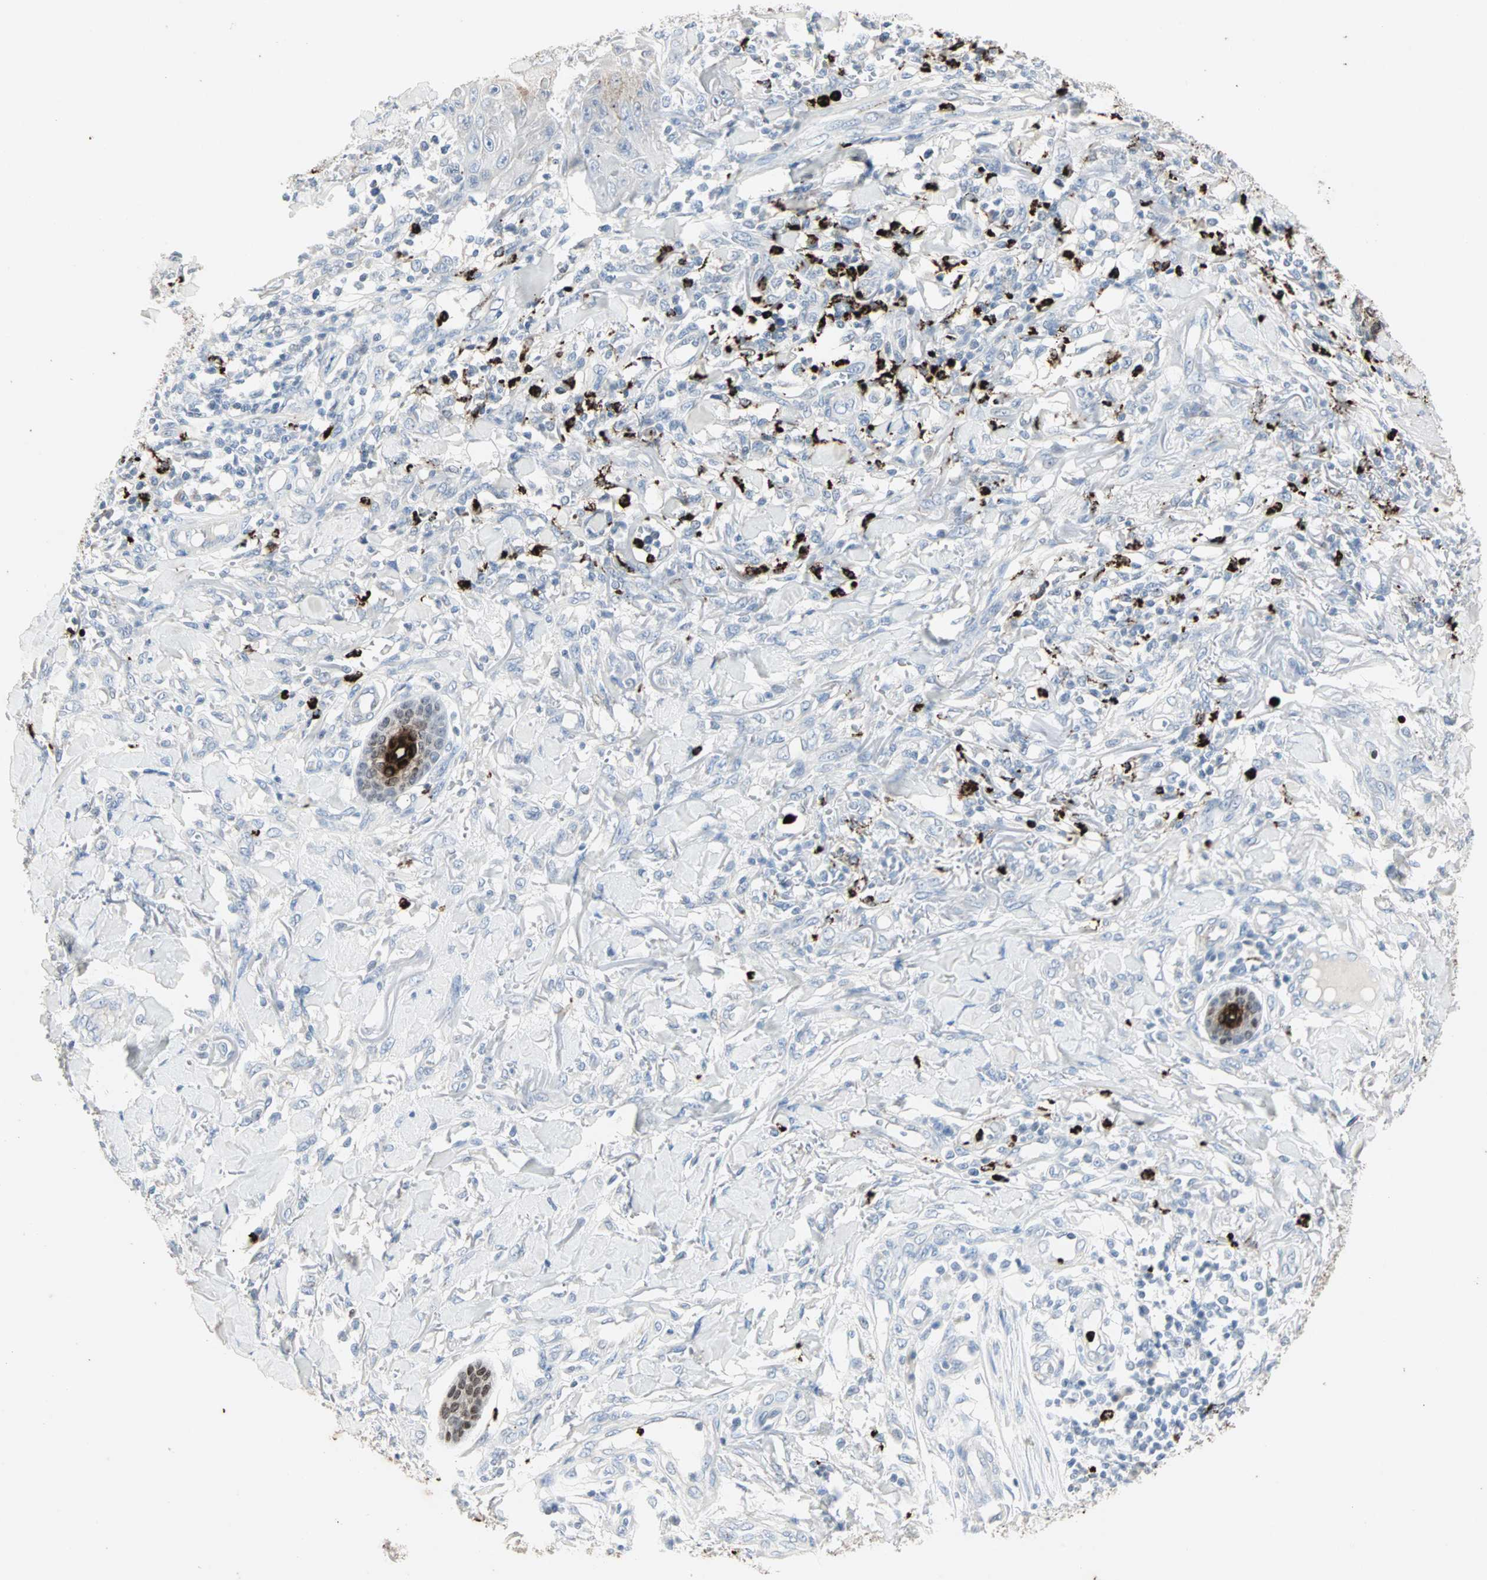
{"staining": {"intensity": "moderate", "quantity": "<25%", "location": "cytoplasmic/membranous"}, "tissue": "skin cancer", "cell_type": "Tumor cells", "image_type": "cancer", "snomed": [{"axis": "morphology", "description": "Squamous cell carcinoma, NOS"}, {"axis": "topography", "description": "Skin"}], "caption": "Immunohistochemical staining of squamous cell carcinoma (skin) exhibits low levels of moderate cytoplasmic/membranous expression in about <25% of tumor cells.", "gene": "CEACAM6", "patient": {"sex": "female", "age": 78}}